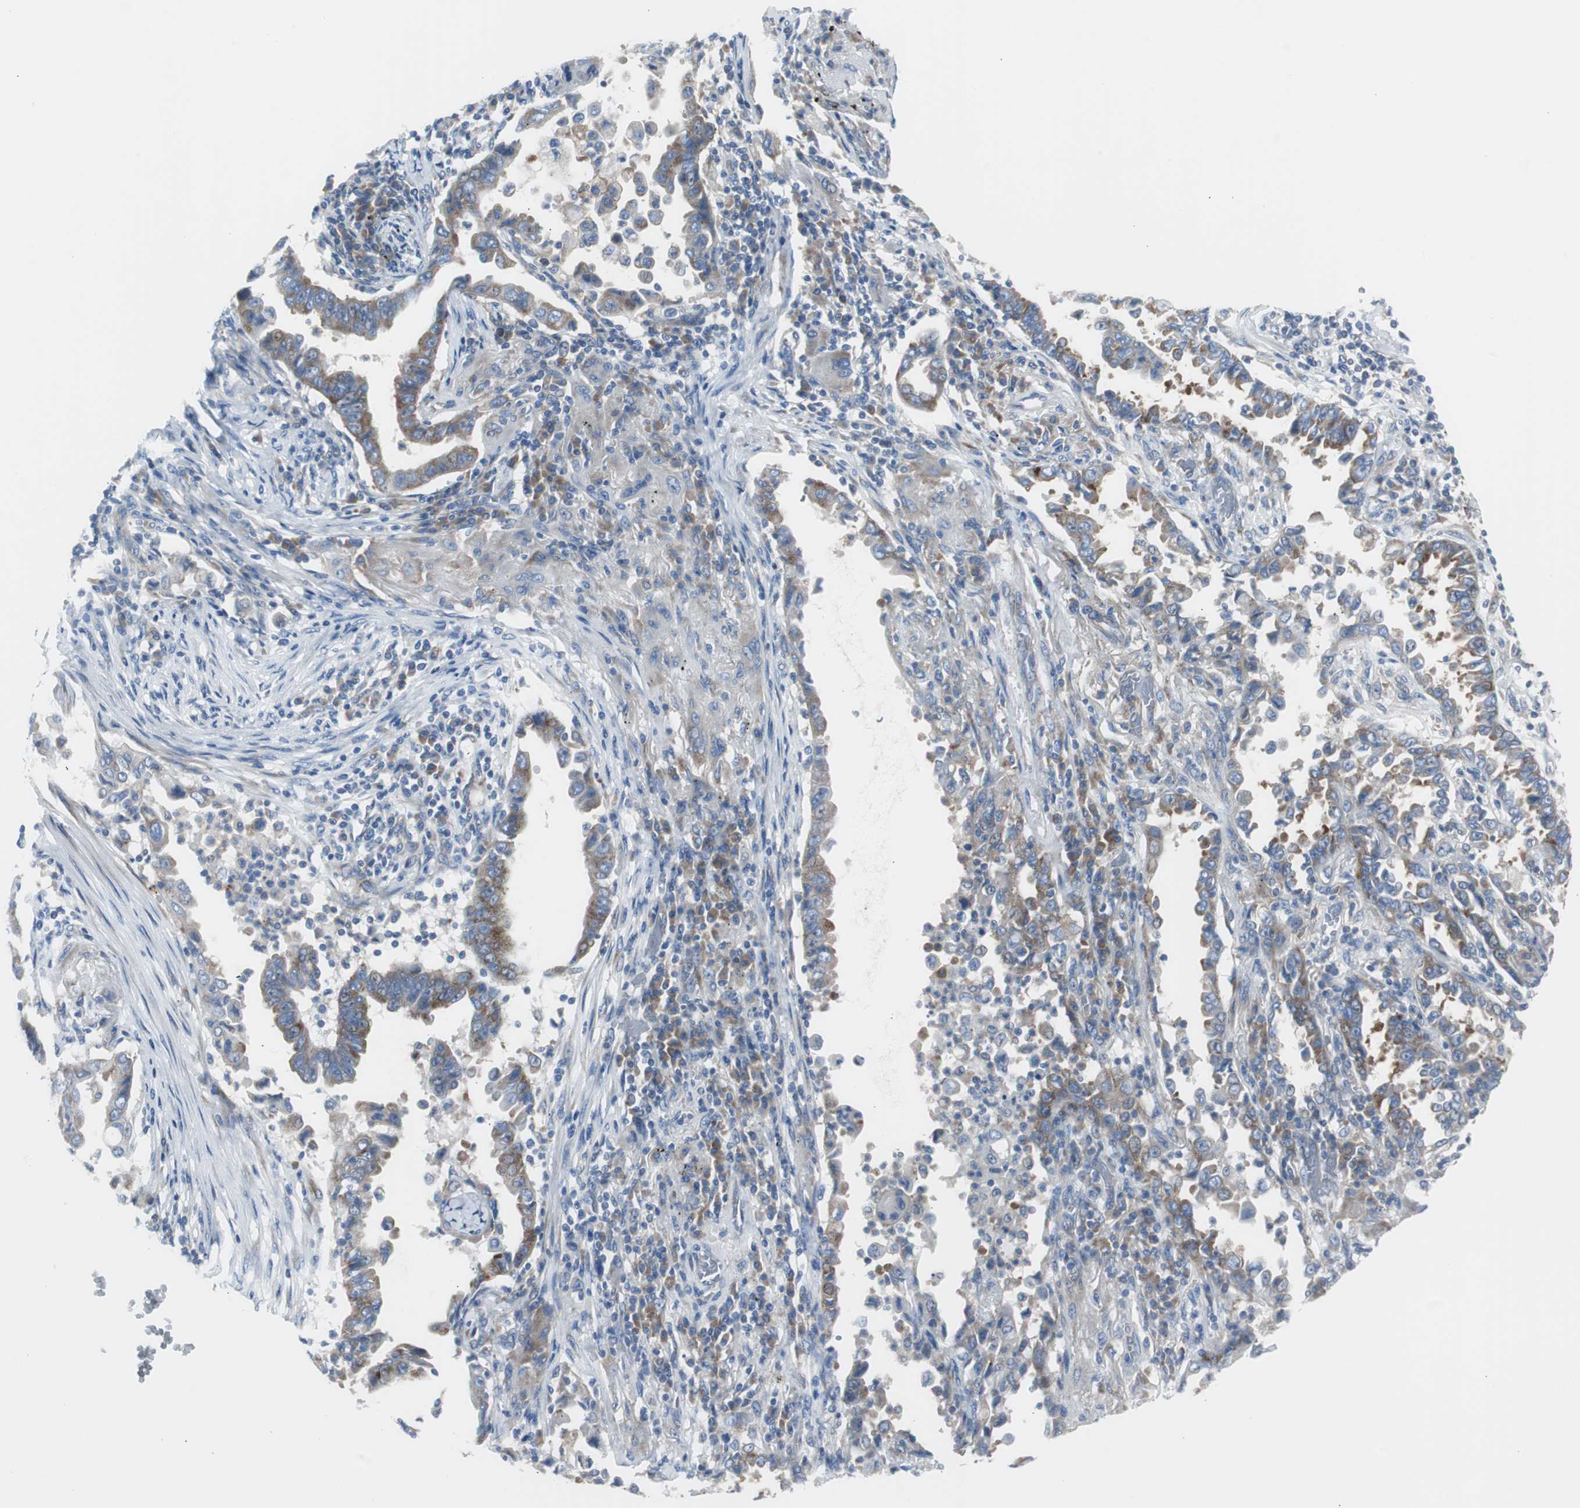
{"staining": {"intensity": "moderate", "quantity": "25%-75%", "location": "cytoplasmic/membranous"}, "tissue": "lung cancer", "cell_type": "Tumor cells", "image_type": "cancer", "snomed": [{"axis": "morphology", "description": "Normal tissue, NOS"}, {"axis": "morphology", "description": "Inflammation, NOS"}, {"axis": "morphology", "description": "Adenocarcinoma, NOS"}, {"axis": "topography", "description": "Lung"}], "caption": "Protein expression by IHC exhibits moderate cytoplasmic/membranous positivity in approximately 25%-75% of tumor cells in lung cancer. Immunohistochemistry stains the protein of interest in brown and the nuclei are stained blue.", "gene": "RPS12", "patient": {"sex": "female", "age": 64}}